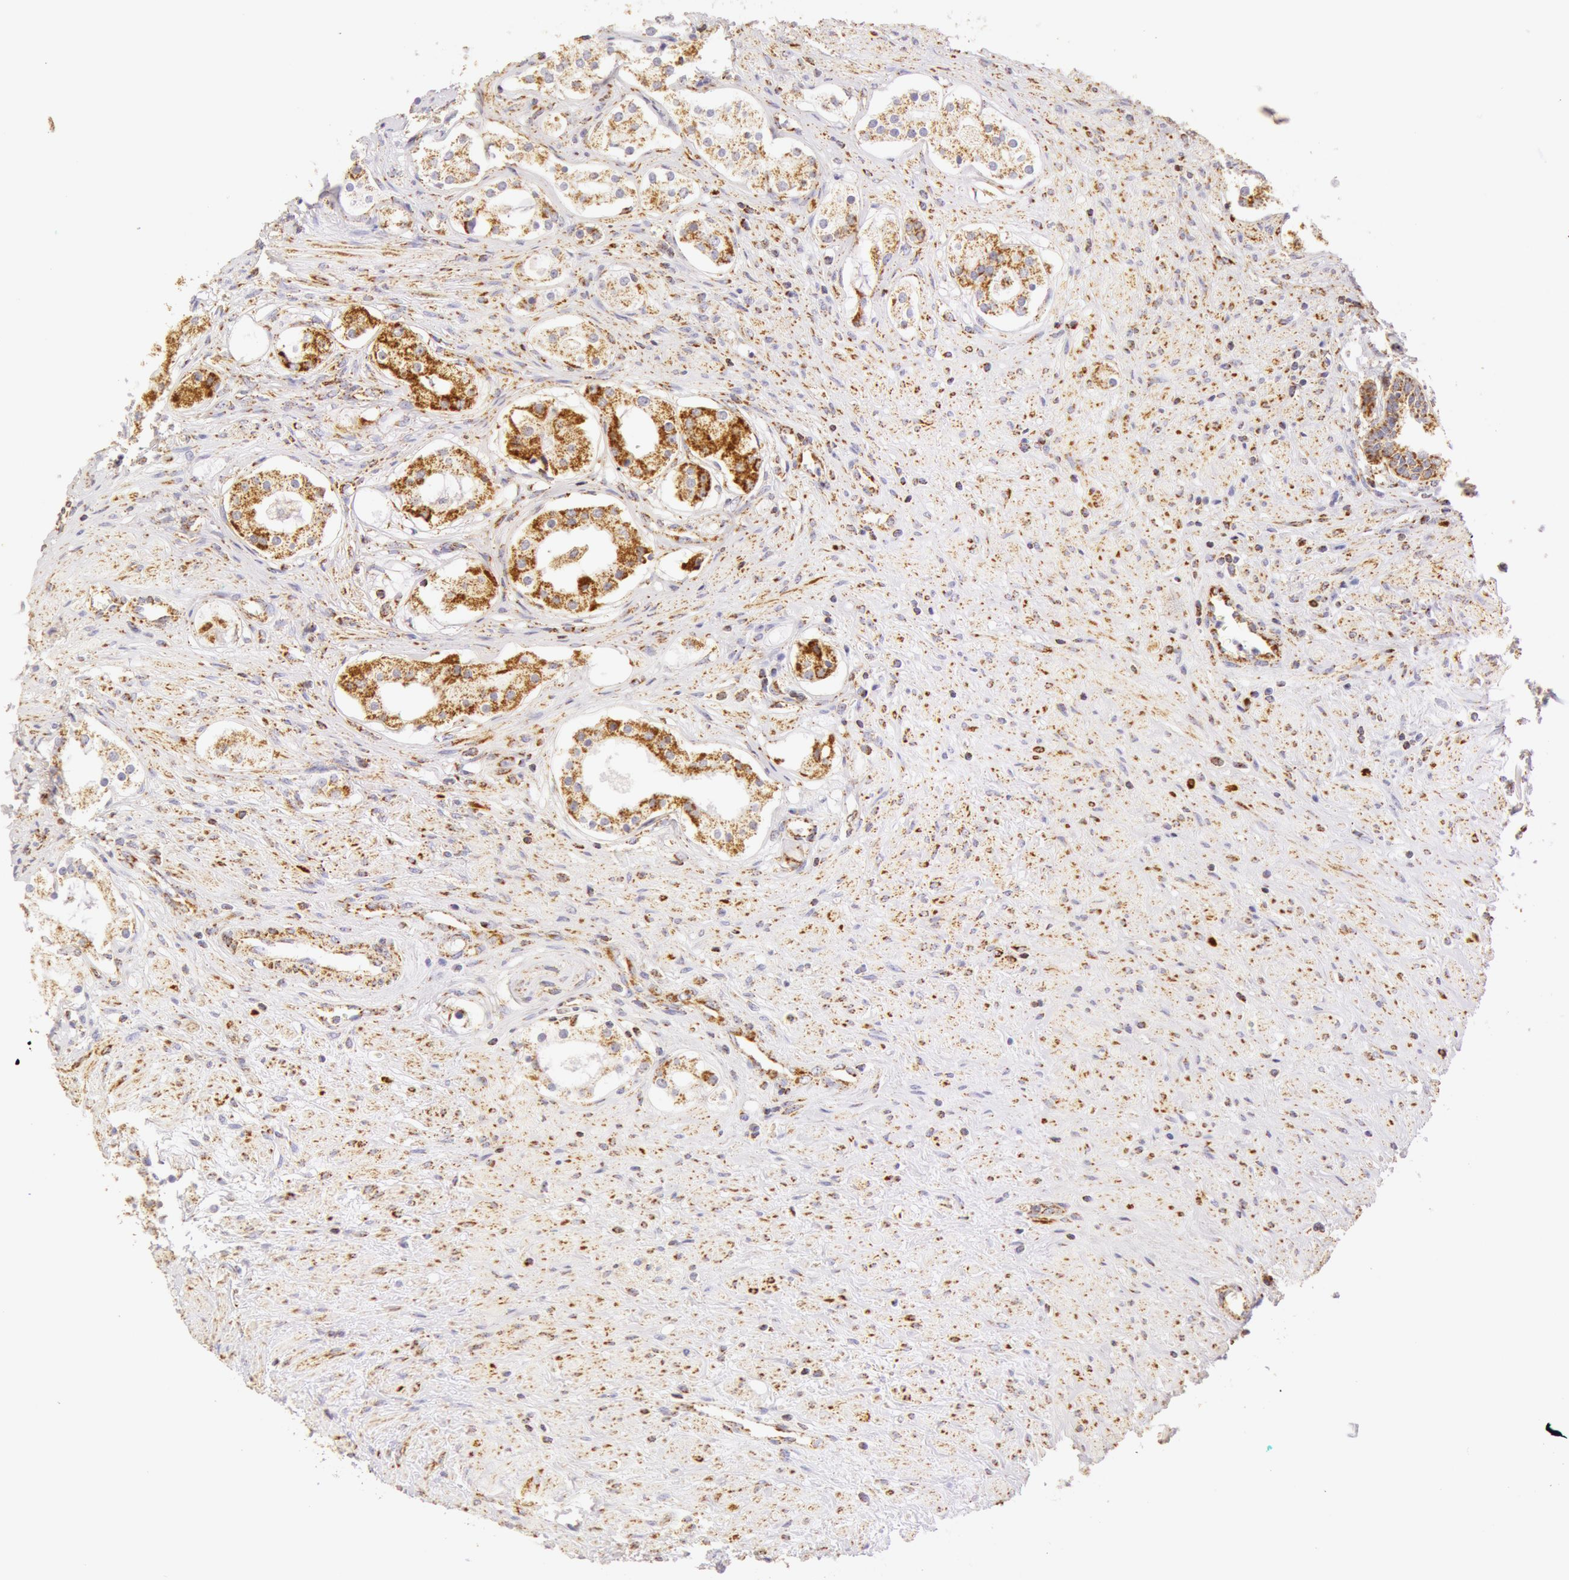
{"staining": {"intensity": "weak", "quantity": "25%-75%", "location": "cytoplasmic/membranous"}, "tissue": "prostate cancer", "cell_type": "Tumor cells", "image_type": "cancer", "snomed": [{"axis": "morphology", "description": "Adenocarcinoma, Medium grade"}, {"axis": "topography", "description": "Prostate"}], "caption": "Protein staining of prostate medium-grade adenocarcinoma tissue demonstrates weak cytoplasmic/membranous expression in approximately 25%-75% of tumor cells.", "gene": "ATP5F1B", "patient": {"sex": "male", "age": 73}}